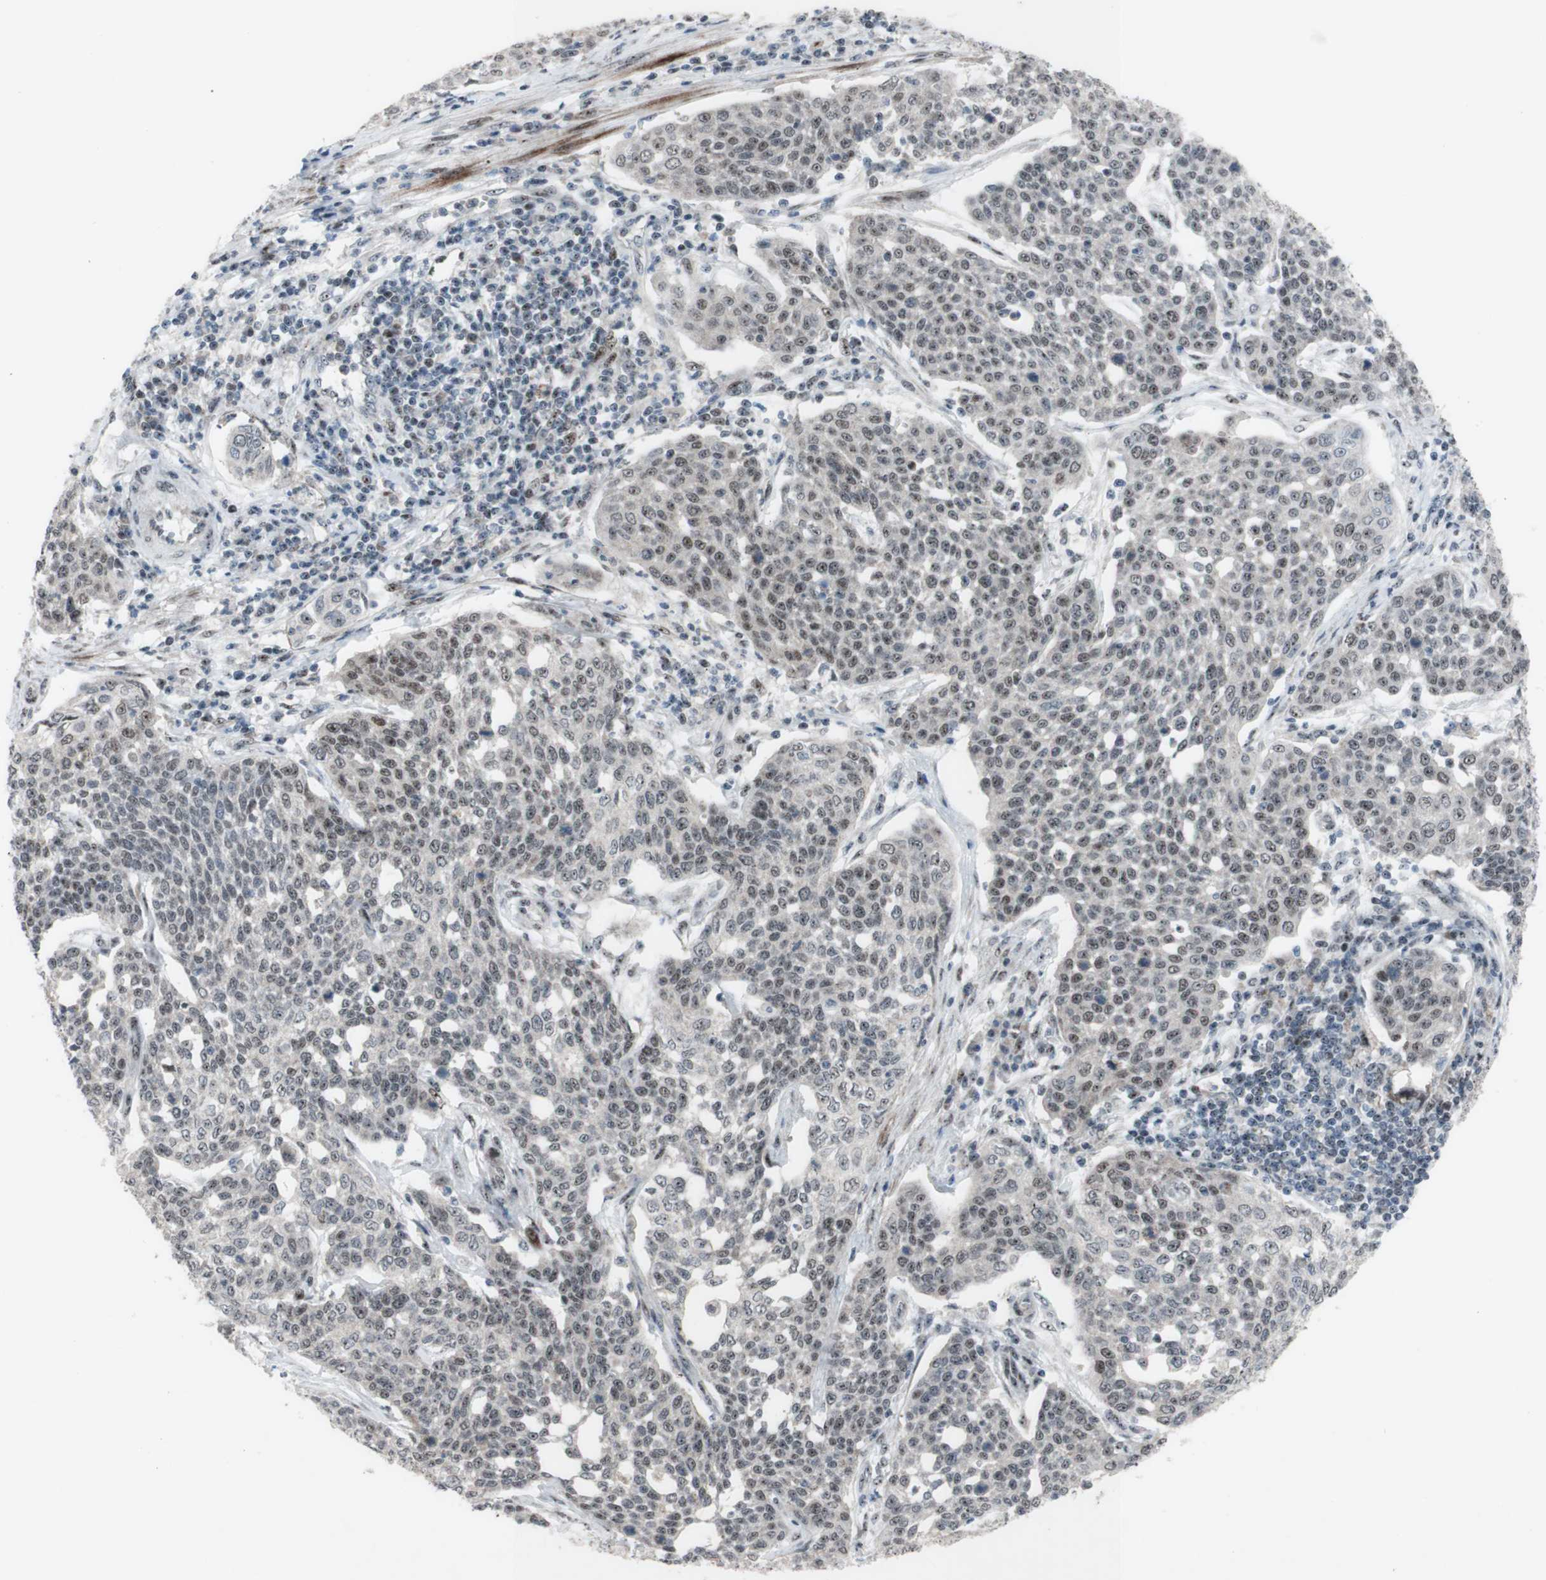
{"staining": {"intensity": "weak", "quantity": ">75%", "location": "nuclear"}, "tissue": "cervical cancer", "cell_type": "Tumor cells", "image_type": "cancer", "snomed": [{"axis": "morphology", "description": "Squamous cell carcinoma, NOS"}, {"axis": "topography", "description": "Cervix"}], "caption": "Immunohistochemical staining of human cervical cancer demonstrates low levels of weak nuclear protein staining in about >75% of tumor cells.", "gene": "POLR1A", "patient": {"sex": "female", "age": 34}}